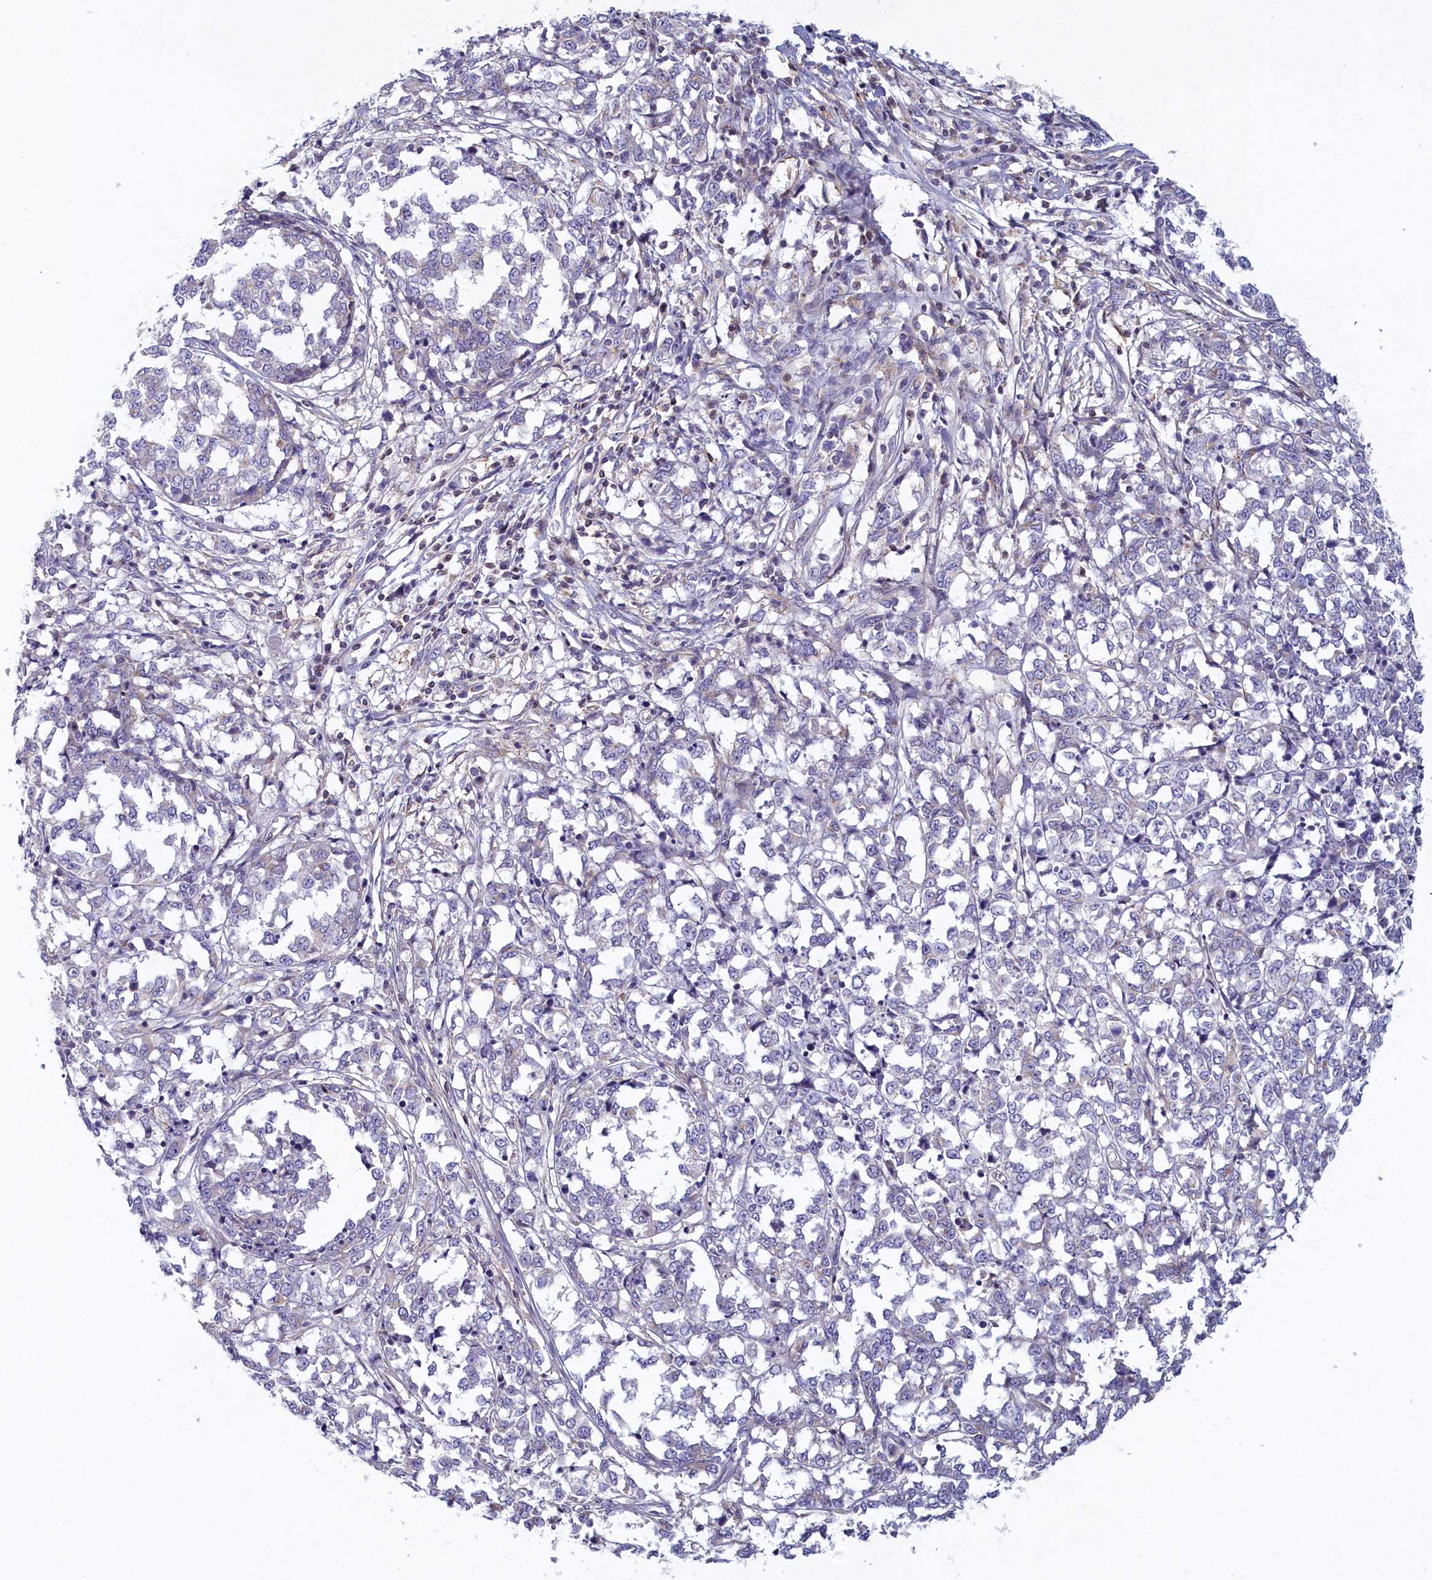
{"staining": {"intensity": "negative", "quantity": "none", "location": "none"}, "tissue": "melanoma", "cell_type": "Tumor cells", "image_type": "cancer", "snomed": [{"axis": "morphology", "description": "Malignant melanoma, NOS"}, {"axis": "topography", "description": "Skin"}], "caption": "High magnification brightfield microscopy of melanoma stained with DAB (3,3'-diaminobenzidine) (brown) and counterstained with hematoxylin (blue): tumor cells show no significant expression.", "gene": "NOL10", "patient": {"sex": "female", "age": 72}}